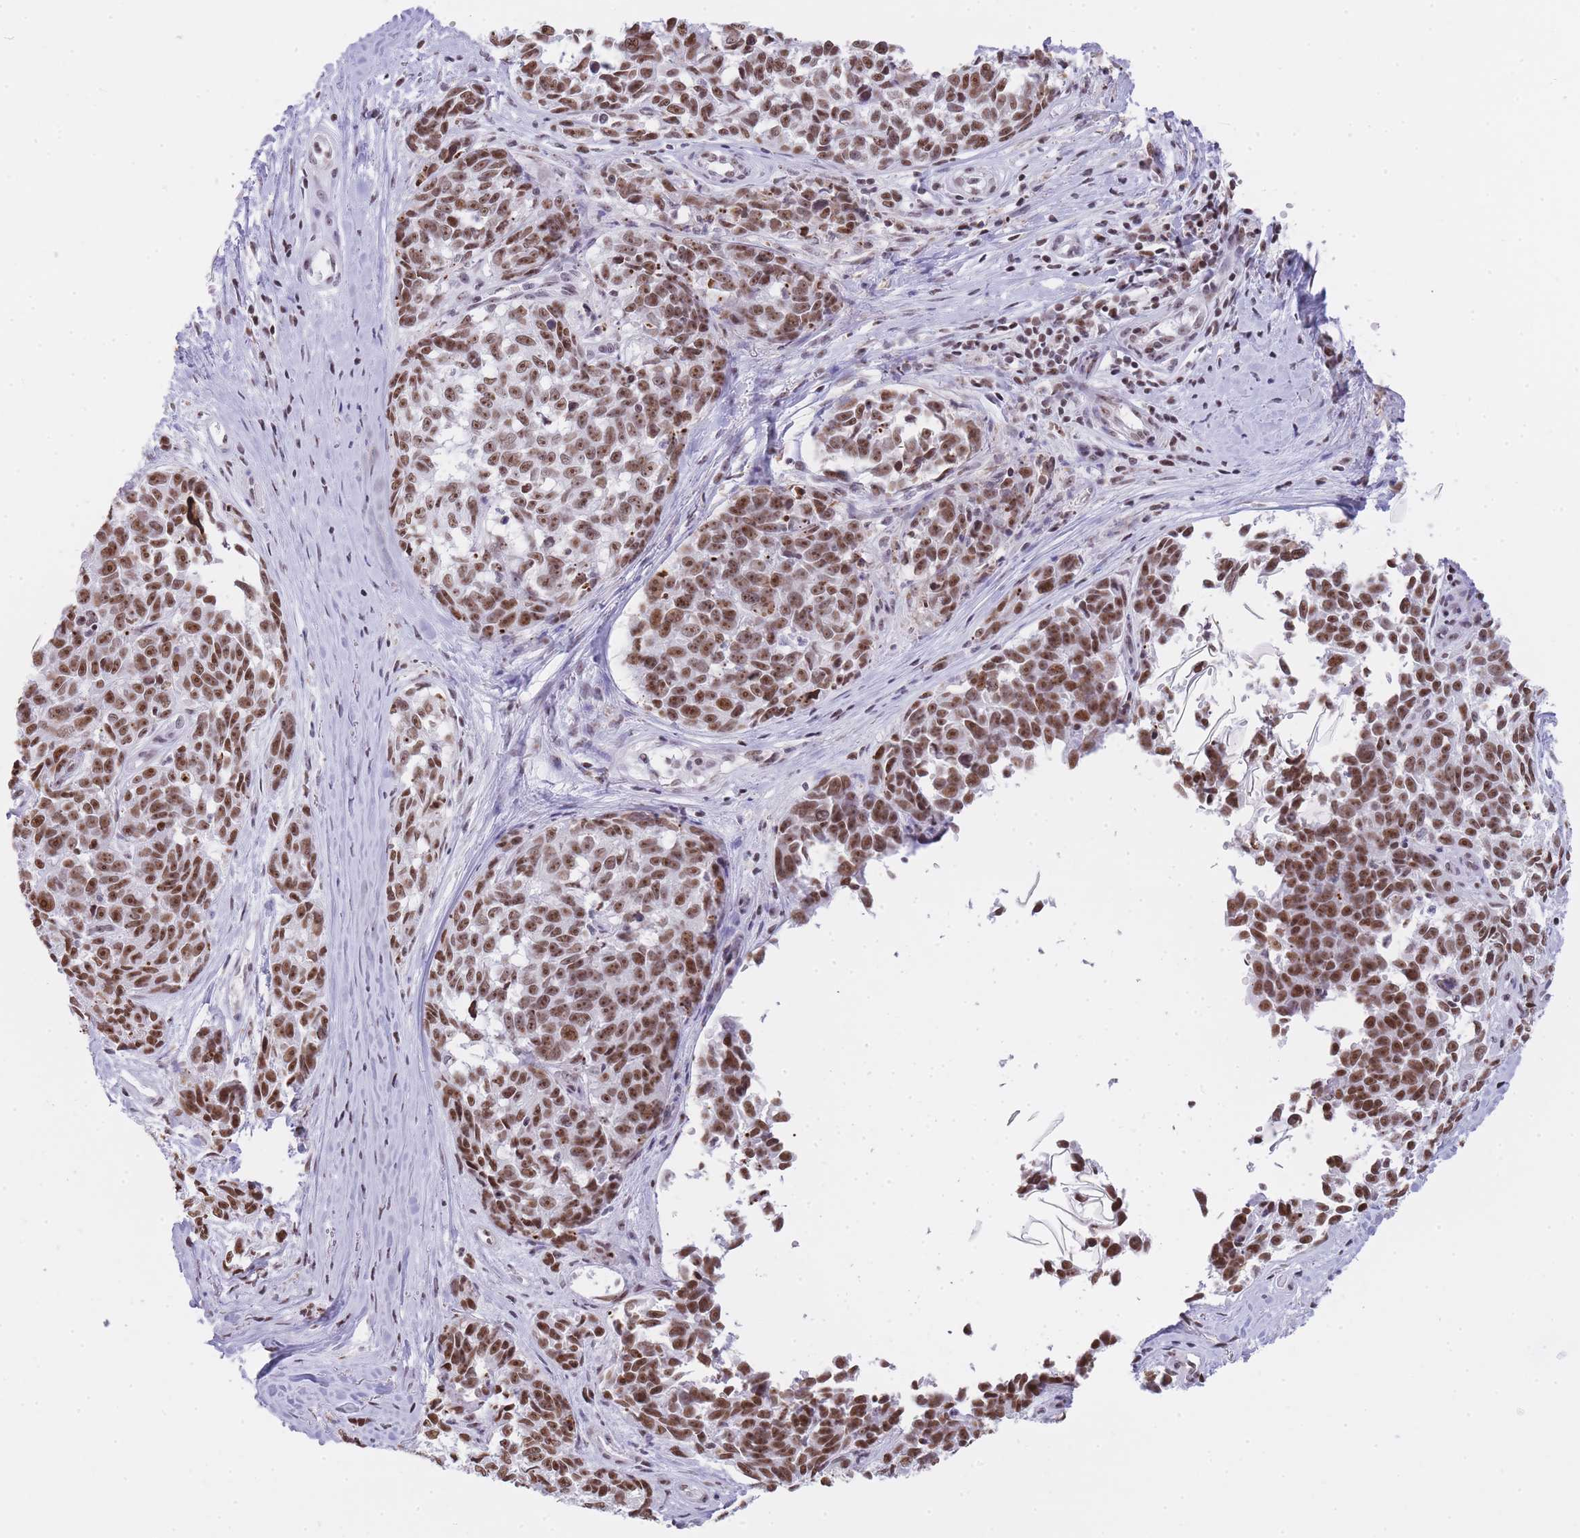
{"staining": {"intensity": "moderate", "quantity": ">75%", "location": "nuclear"}, "tissue": "melanoma", "cell_type": "Tumor cells", "image_type": "cancer", "snomed": [{"axis": "morphology", "description": "Normal tissue, NOS"}, {"axis": "morphology", "description": "Malignant melanoma, NOS"}, {"axis": "topography", "description": "Skin"}], "caption": "IHC histopathology image of neoplastic tissue: human melanoma stained using immunohistochemistry (IHC) displays medium levels of moderate protein expression localized specifically in the nuclear of tumor cells, appearing as a nuclear brown color.", "gene": "EVC2", "patient": {"sex": "female", "age": 64}}